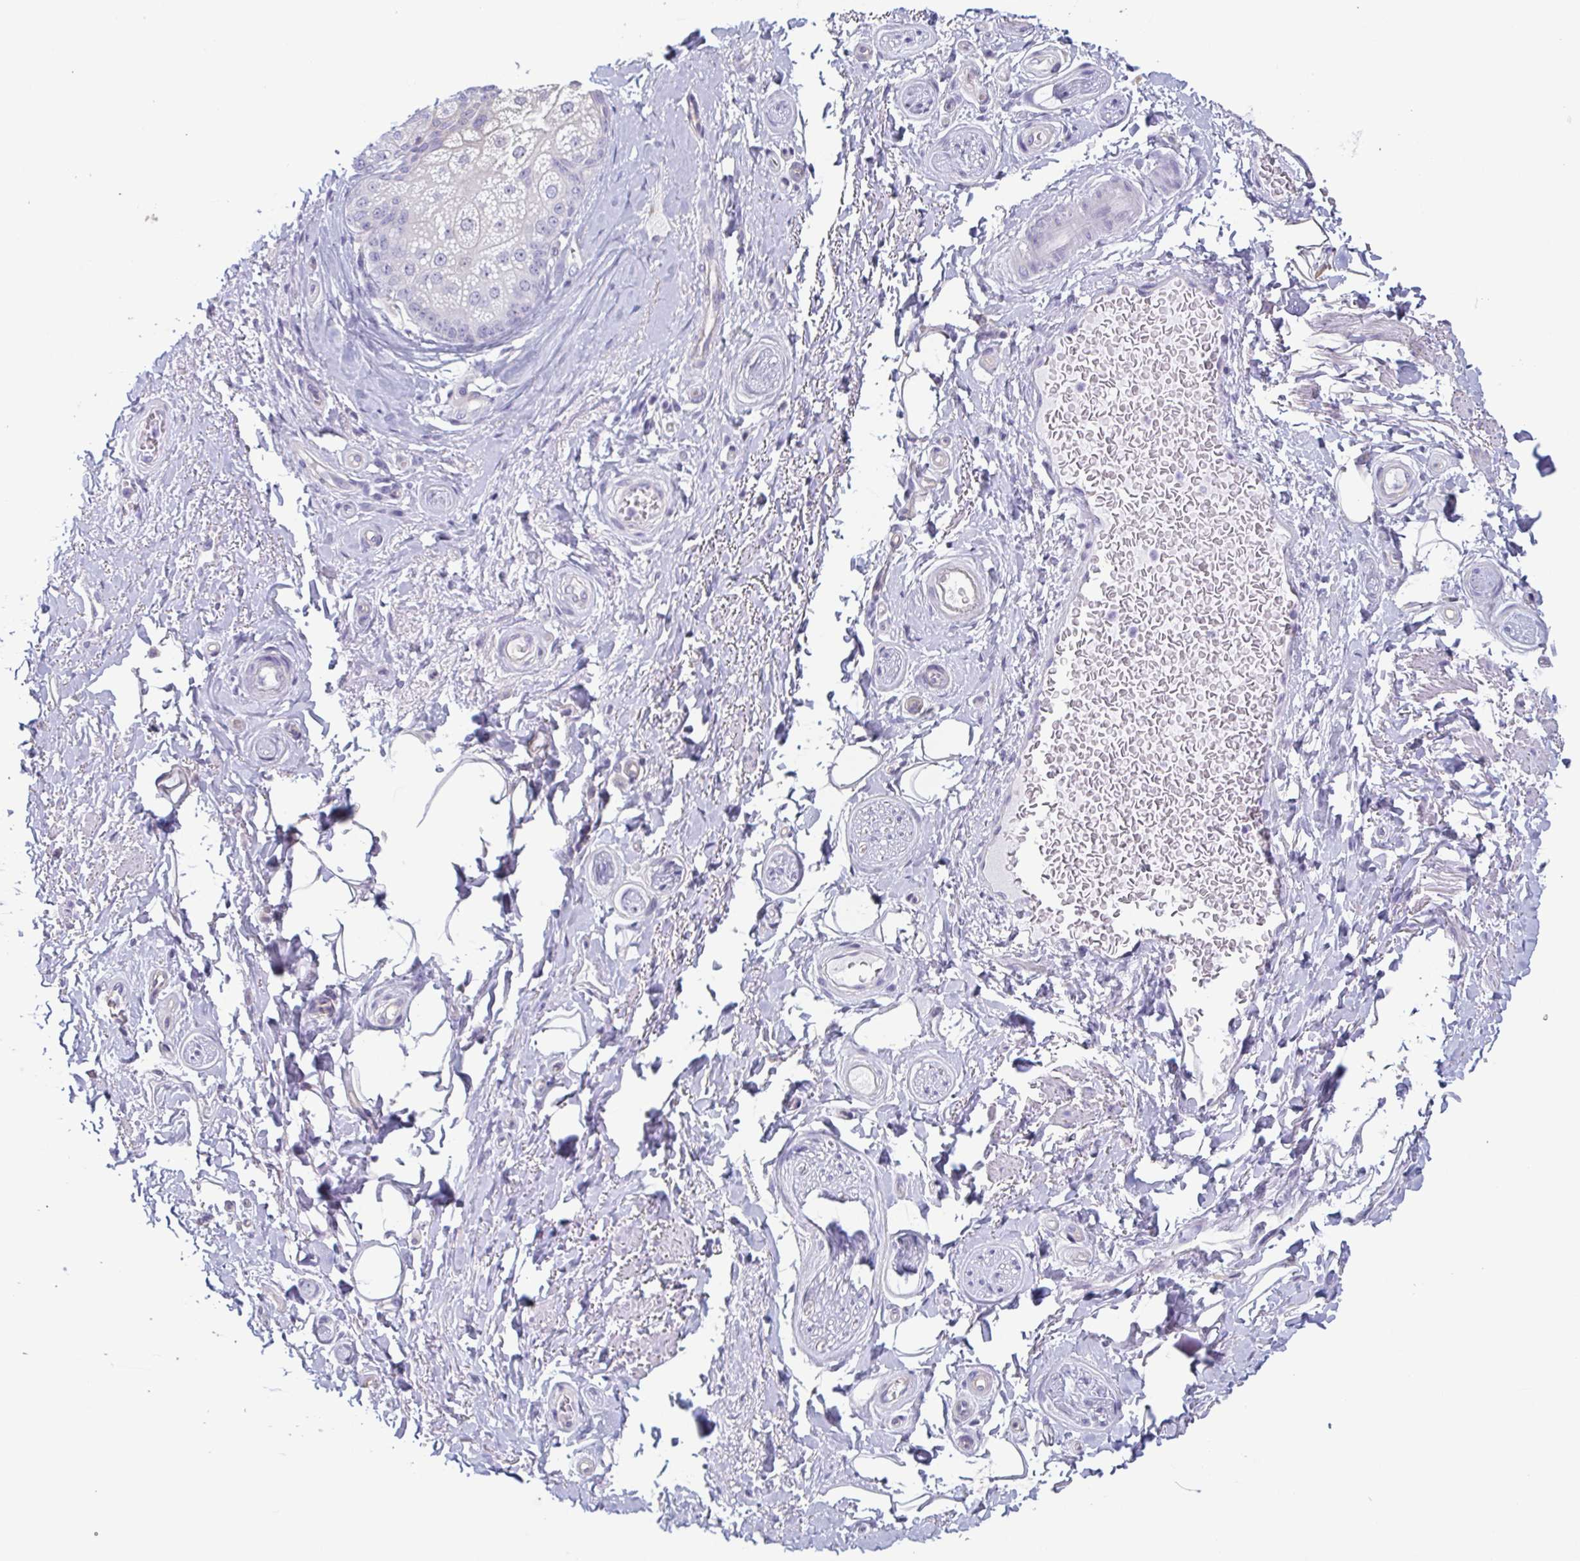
{"staining": {"intensity": "negative", "quantity": "none", "location": "none"}, "tissue": "adipose tissue", "cell_type": "Adipocytes", "image_type": "normal", "snomed": [{"axis": "morphology", "description": "Normal tissue, NOS"}, {"axis": "topography", "description": "Peripheral nerve tissue"}], "caption": "Adipocytes show no significant positivity in normal adipose tissue.", "gene": "ENSG00000275778", "patient": {"sex": "male", "age": 51}}